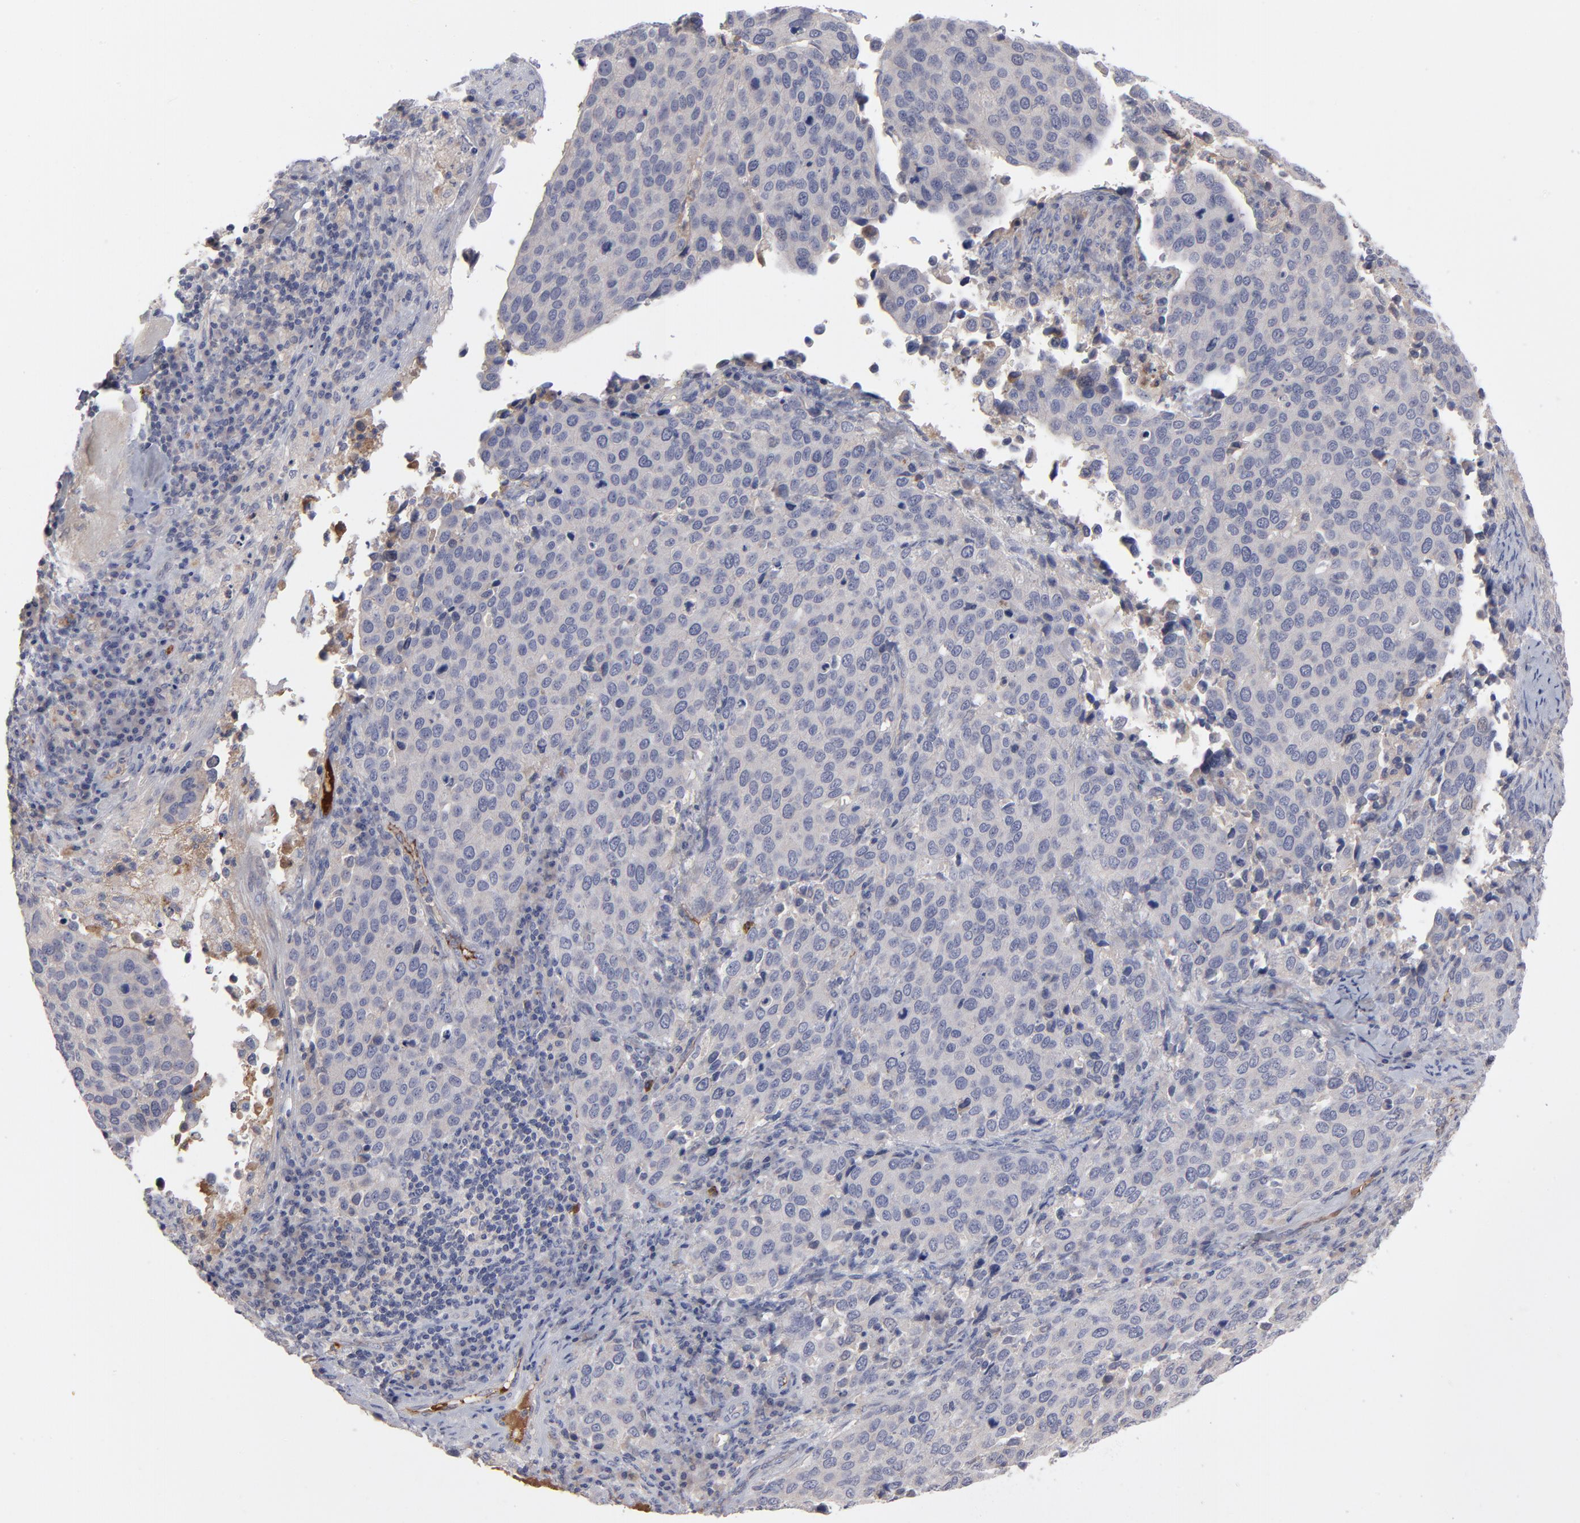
{"staining": {"intensity": "negative", "quantity": "none", "location": "none"}, "tissue": "cervical cancer", "cell_type": "Tumor cells", "image_type": "cancer", "snomed": [{"axis": "morphology", "description": "Squamous cell carcinoma, NOS"}, {"axis": "topography", "description": "Cervix"}], "caption": "The histopathology image demonstrates no staining of tumor cells in cervical cancer (squamous cell carcinoma).", "gene": "CCR3", "patient": {"sex": "female", "age": 54}}